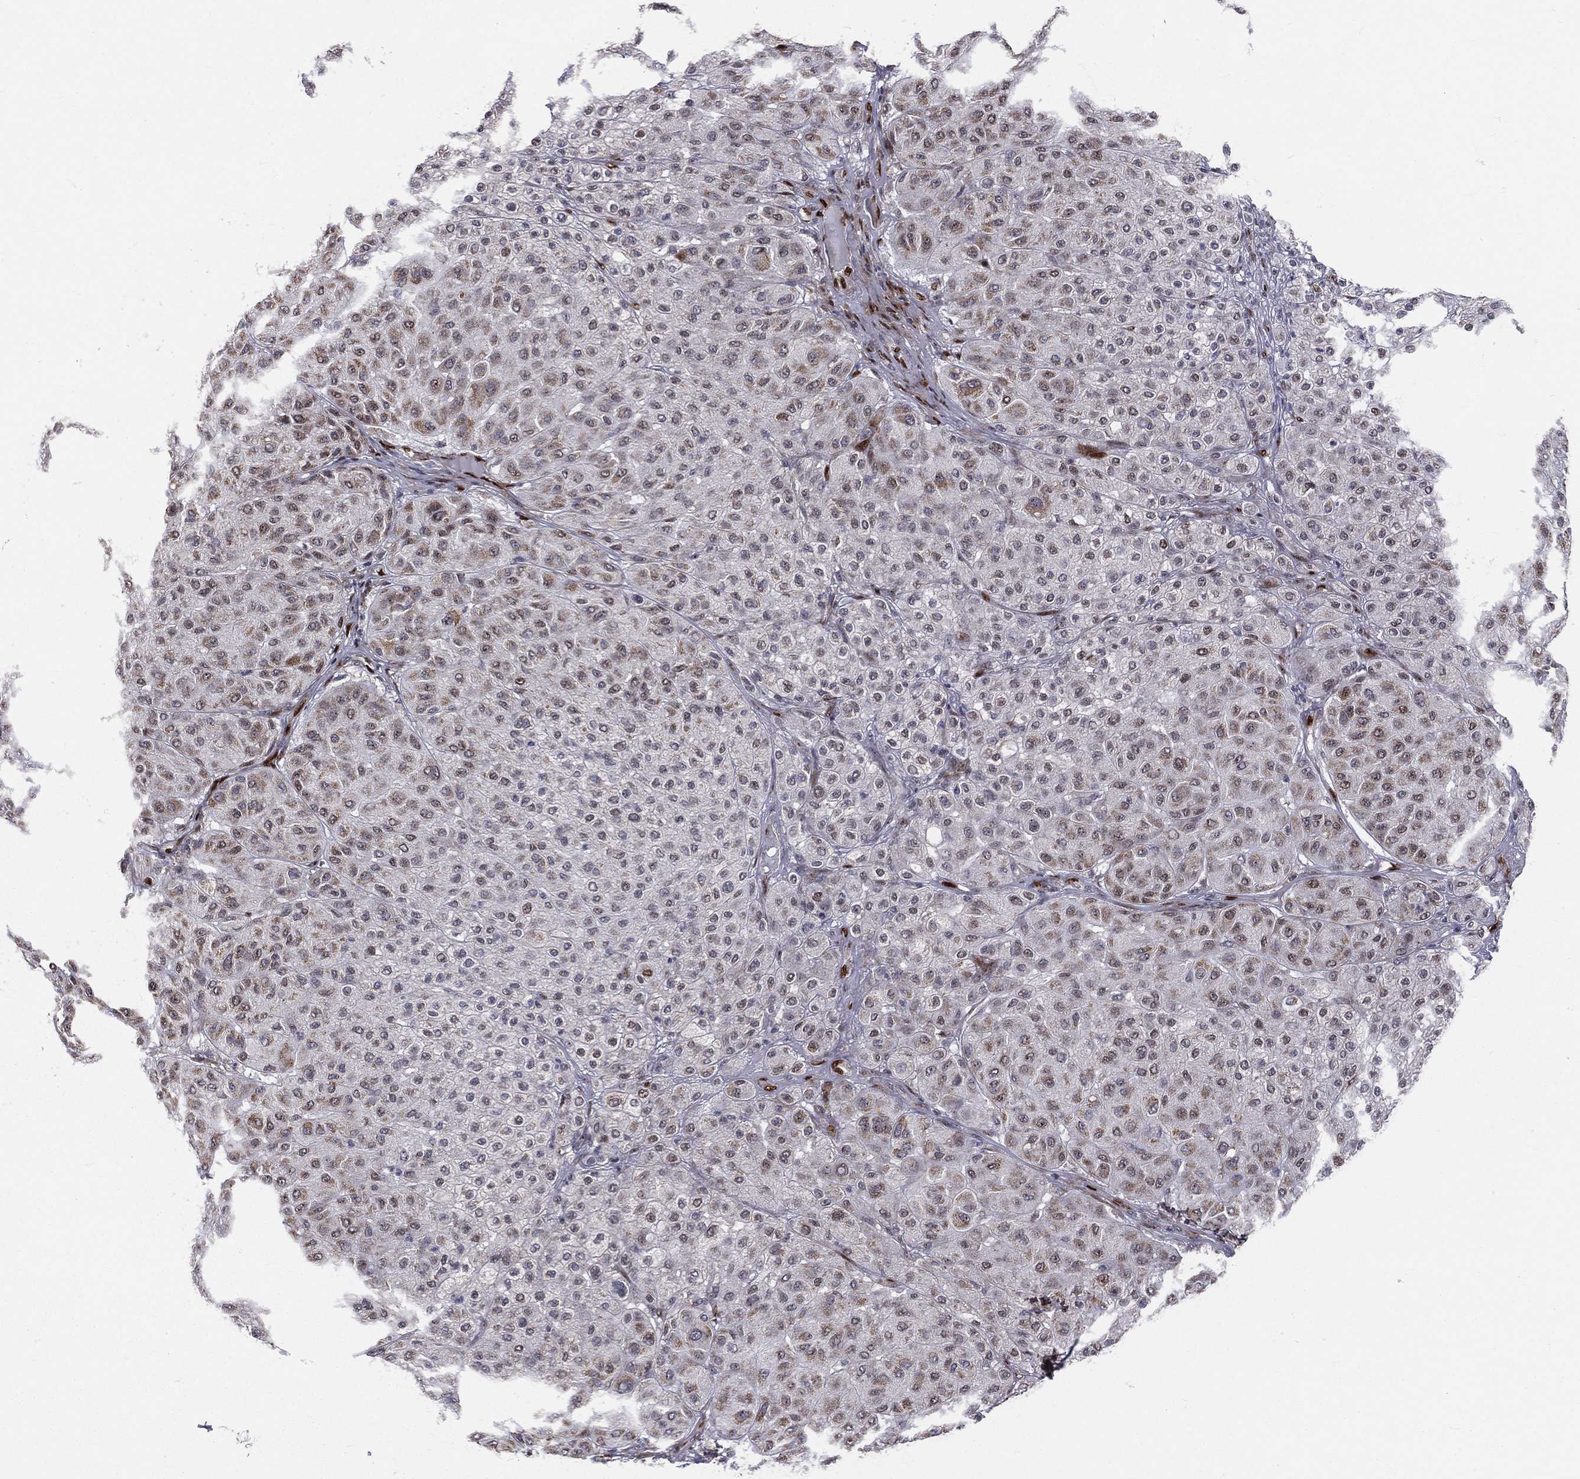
{"staining": {"intensity": "moderate", "quantity": "<25%", "location": "cytoplasmic/membranous"}, "tissue": "melanoma", "cell_type": "Tumor cells", "image_type": "cancer", "snomed": [{"axis": "morphology", "description": "Malignant melanoma, Metastatic site"}, {"axis": "topography", "description": "Smooth muscle"}], "caption": "High-magnification brightfield microscopy of melanoma stained with DAB (brown) and counterstained with hematoxylin (blue). tumor cells exhibit moderate cytoplasmic/membranous expression is identified in about<25% of cells.", "gene": "ZEB1", "patient": {"sex": "male", "age": 41}}